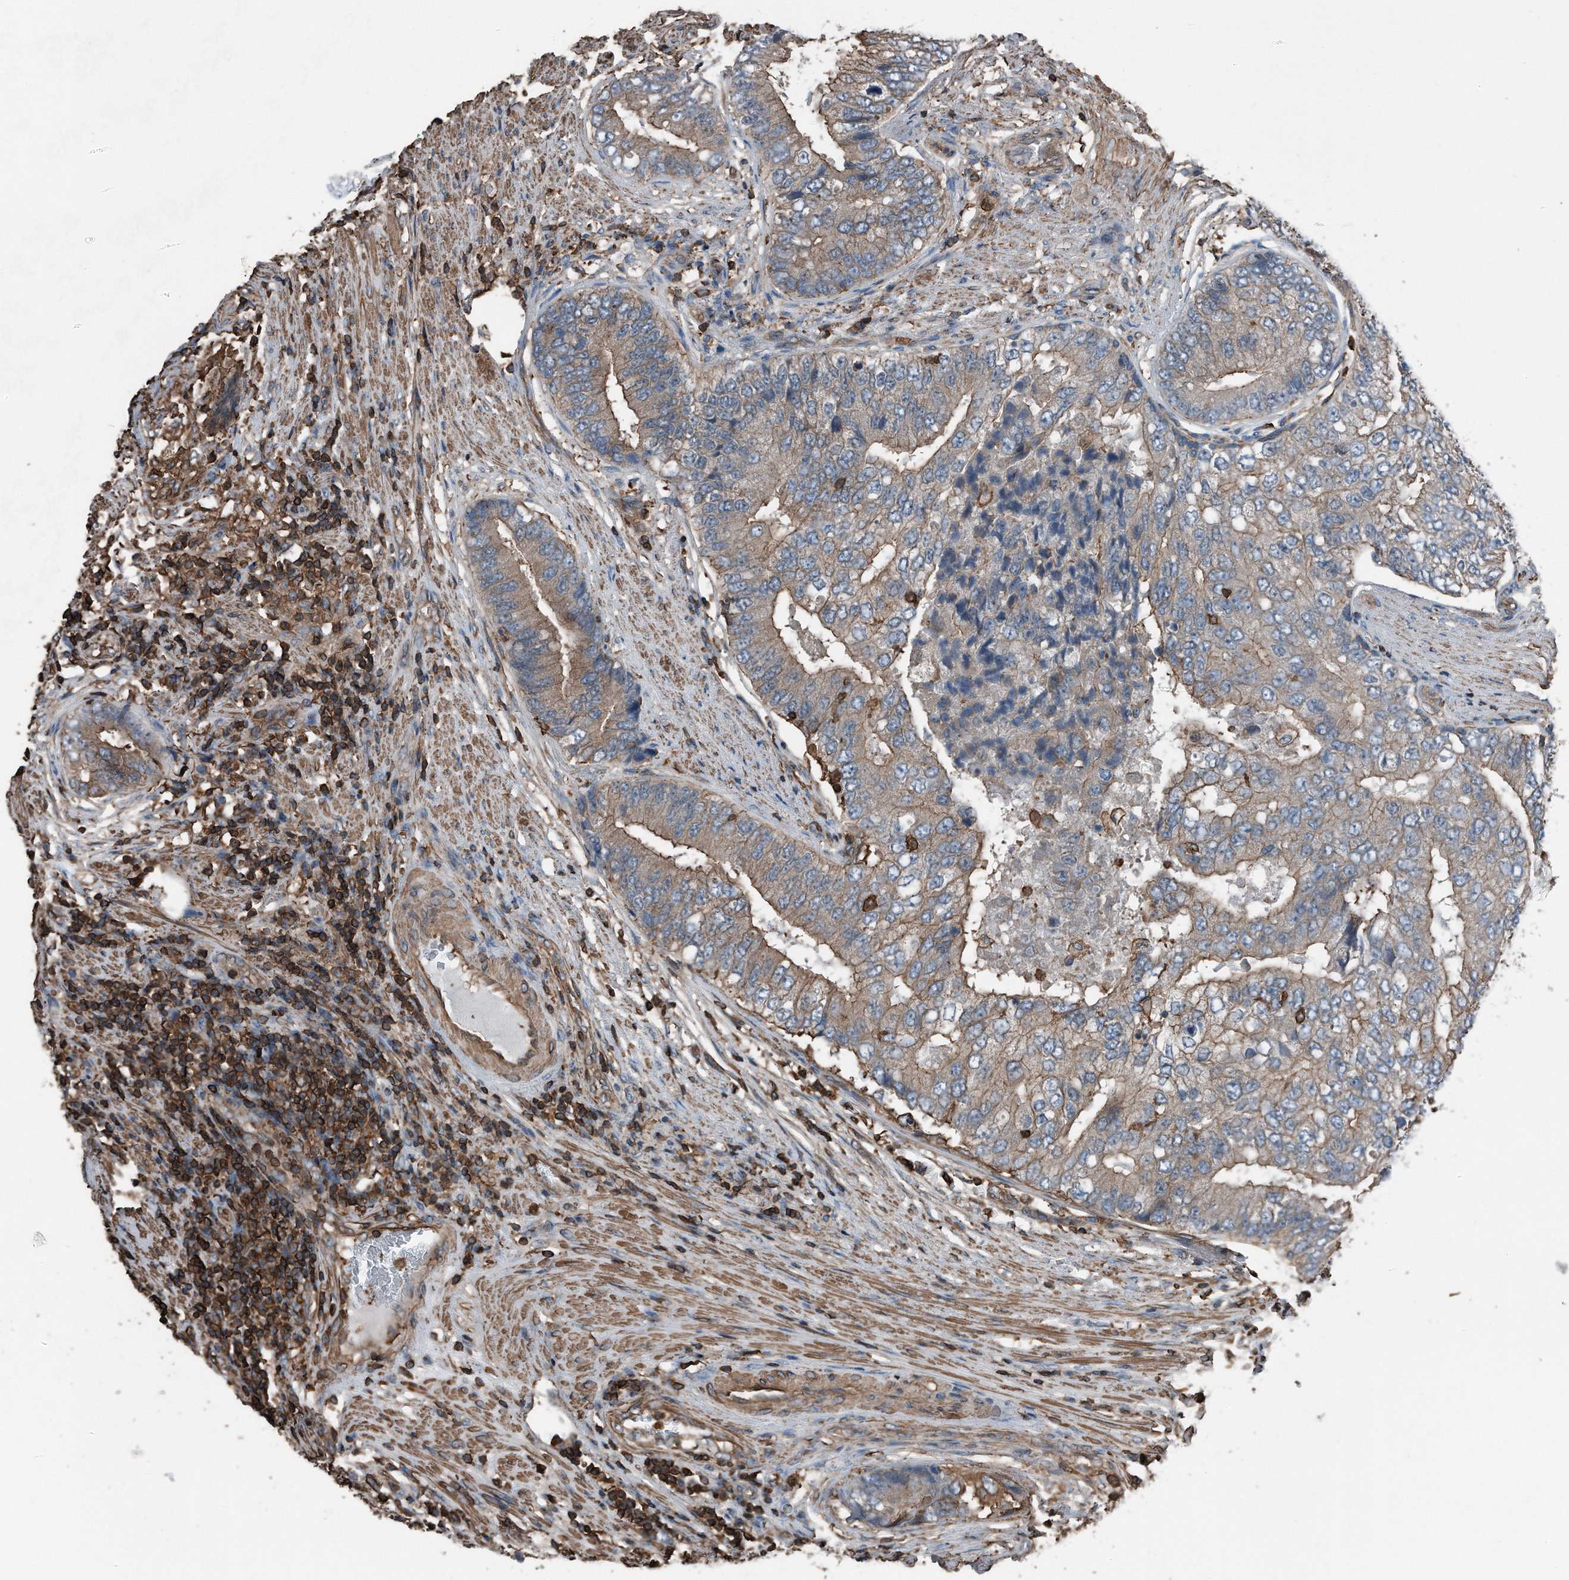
{"staining": {"intensity": "moderate", "quantity": ">75%", "location": "cytoplasmic/membranous"}, "tissue": "prostate cancer", "cell_type": "Tumor cells", "image_type": "cancer", "snomed": [{"axis": "morphology", "description": "Adenocarcinoma, High grade"}, {"axis": "topography", "description": "Prostate"}], "caption": "A micrograph showing moderate cytoplasmic/membranous expression in about >75% of tumor cells in prostate high-grade adenocarcinoma, as visualized by brown immunohistochemical staining.", "gene": "RSPO3", "patient": {"sex": "male", "age": 70}}